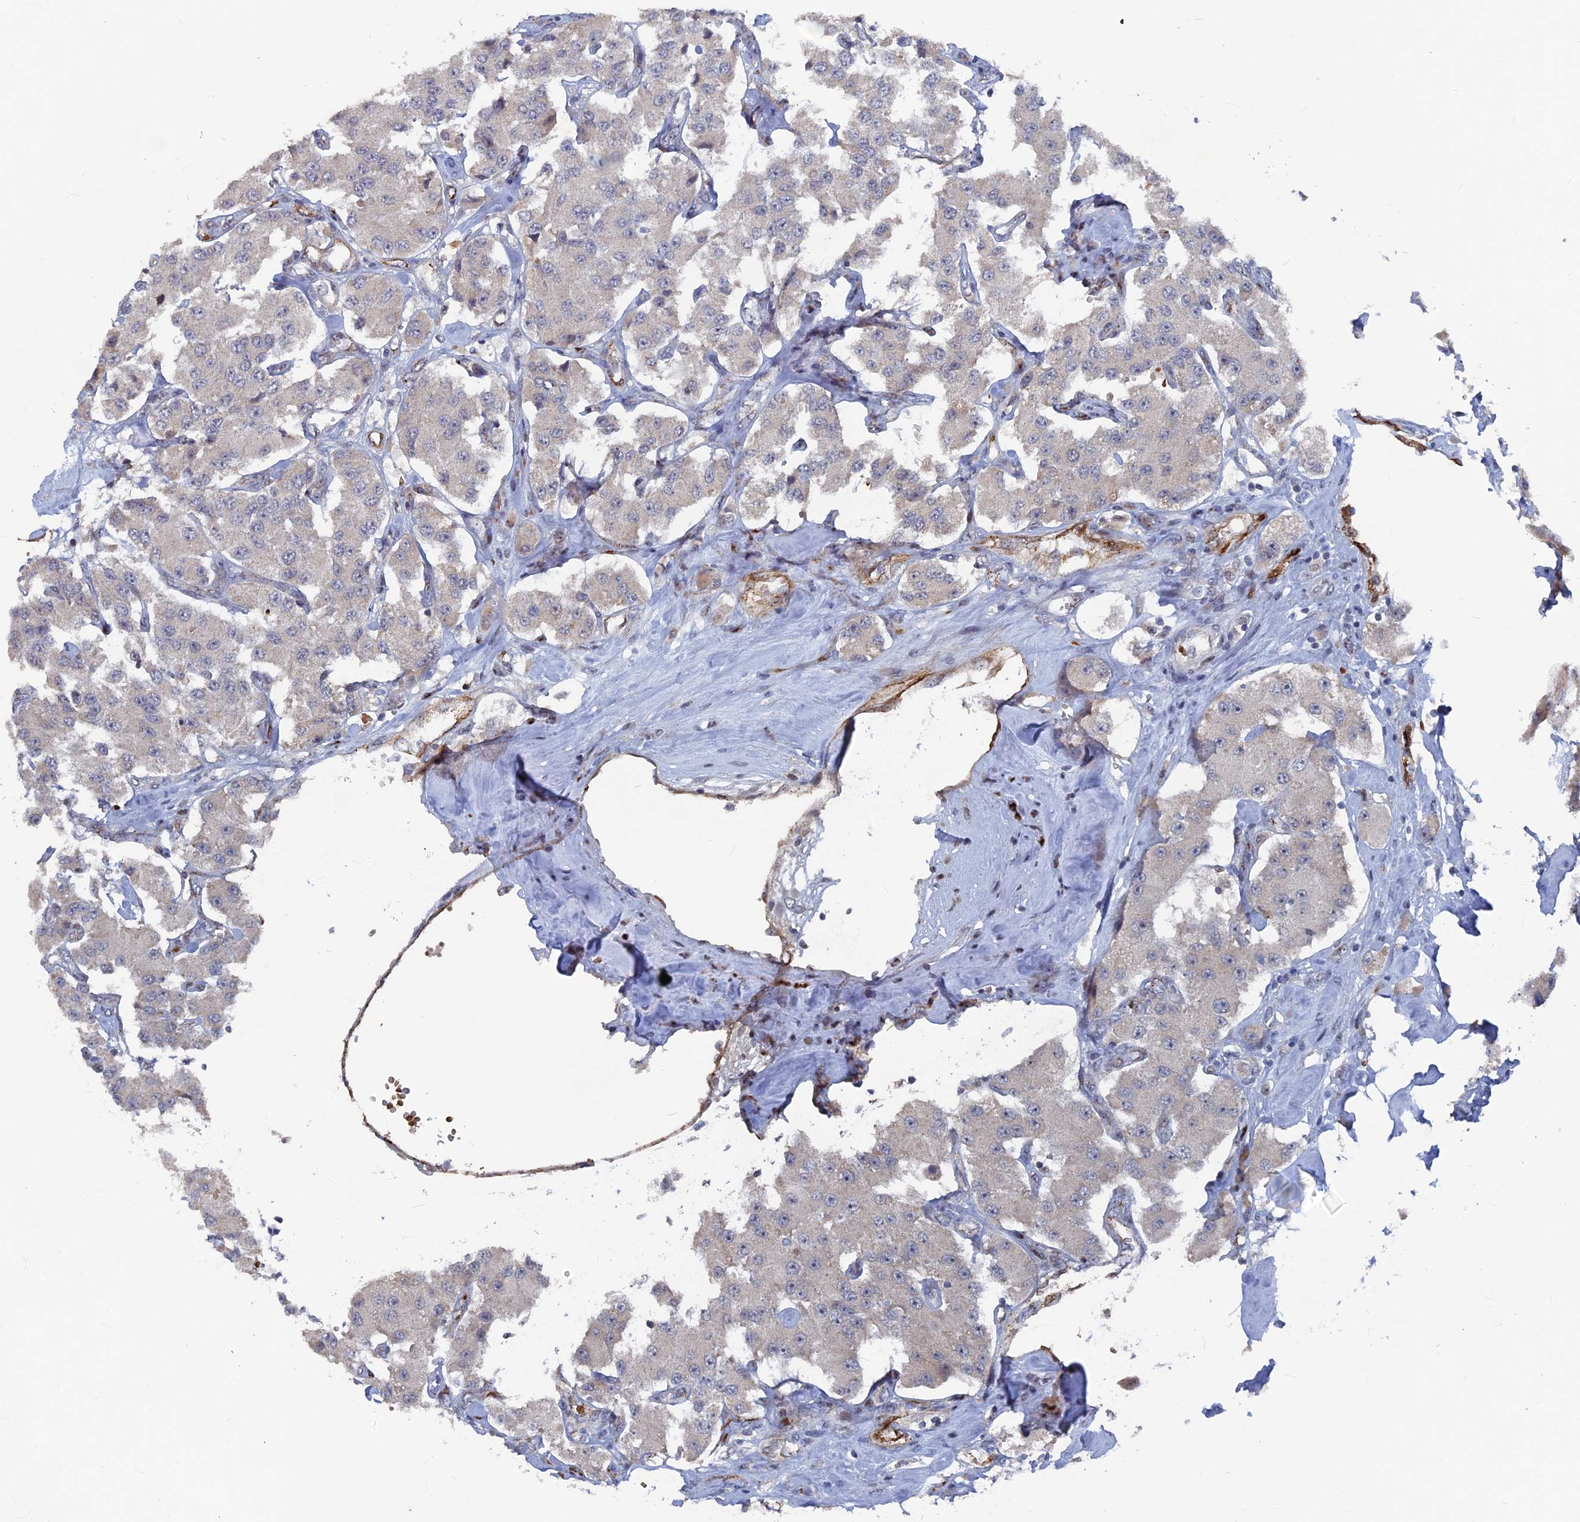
{"staining": {"intensity": "negative", "quantity": "none", "location": "none"}, "tissue": "carcinoid", "cell_type": "Tumor cells", "image_type": "cancer", "snomed": [{"axis": "morphology", "description": "Carcinoid, malignant, NOS"}, {"axis": "topography", "description": "Pancreas"}], "caption": "Tumor cells show no significant expression in carcinoid (malignant).", "gene": "SH3D21", "patient": {"sex": "male", "age": 41}}